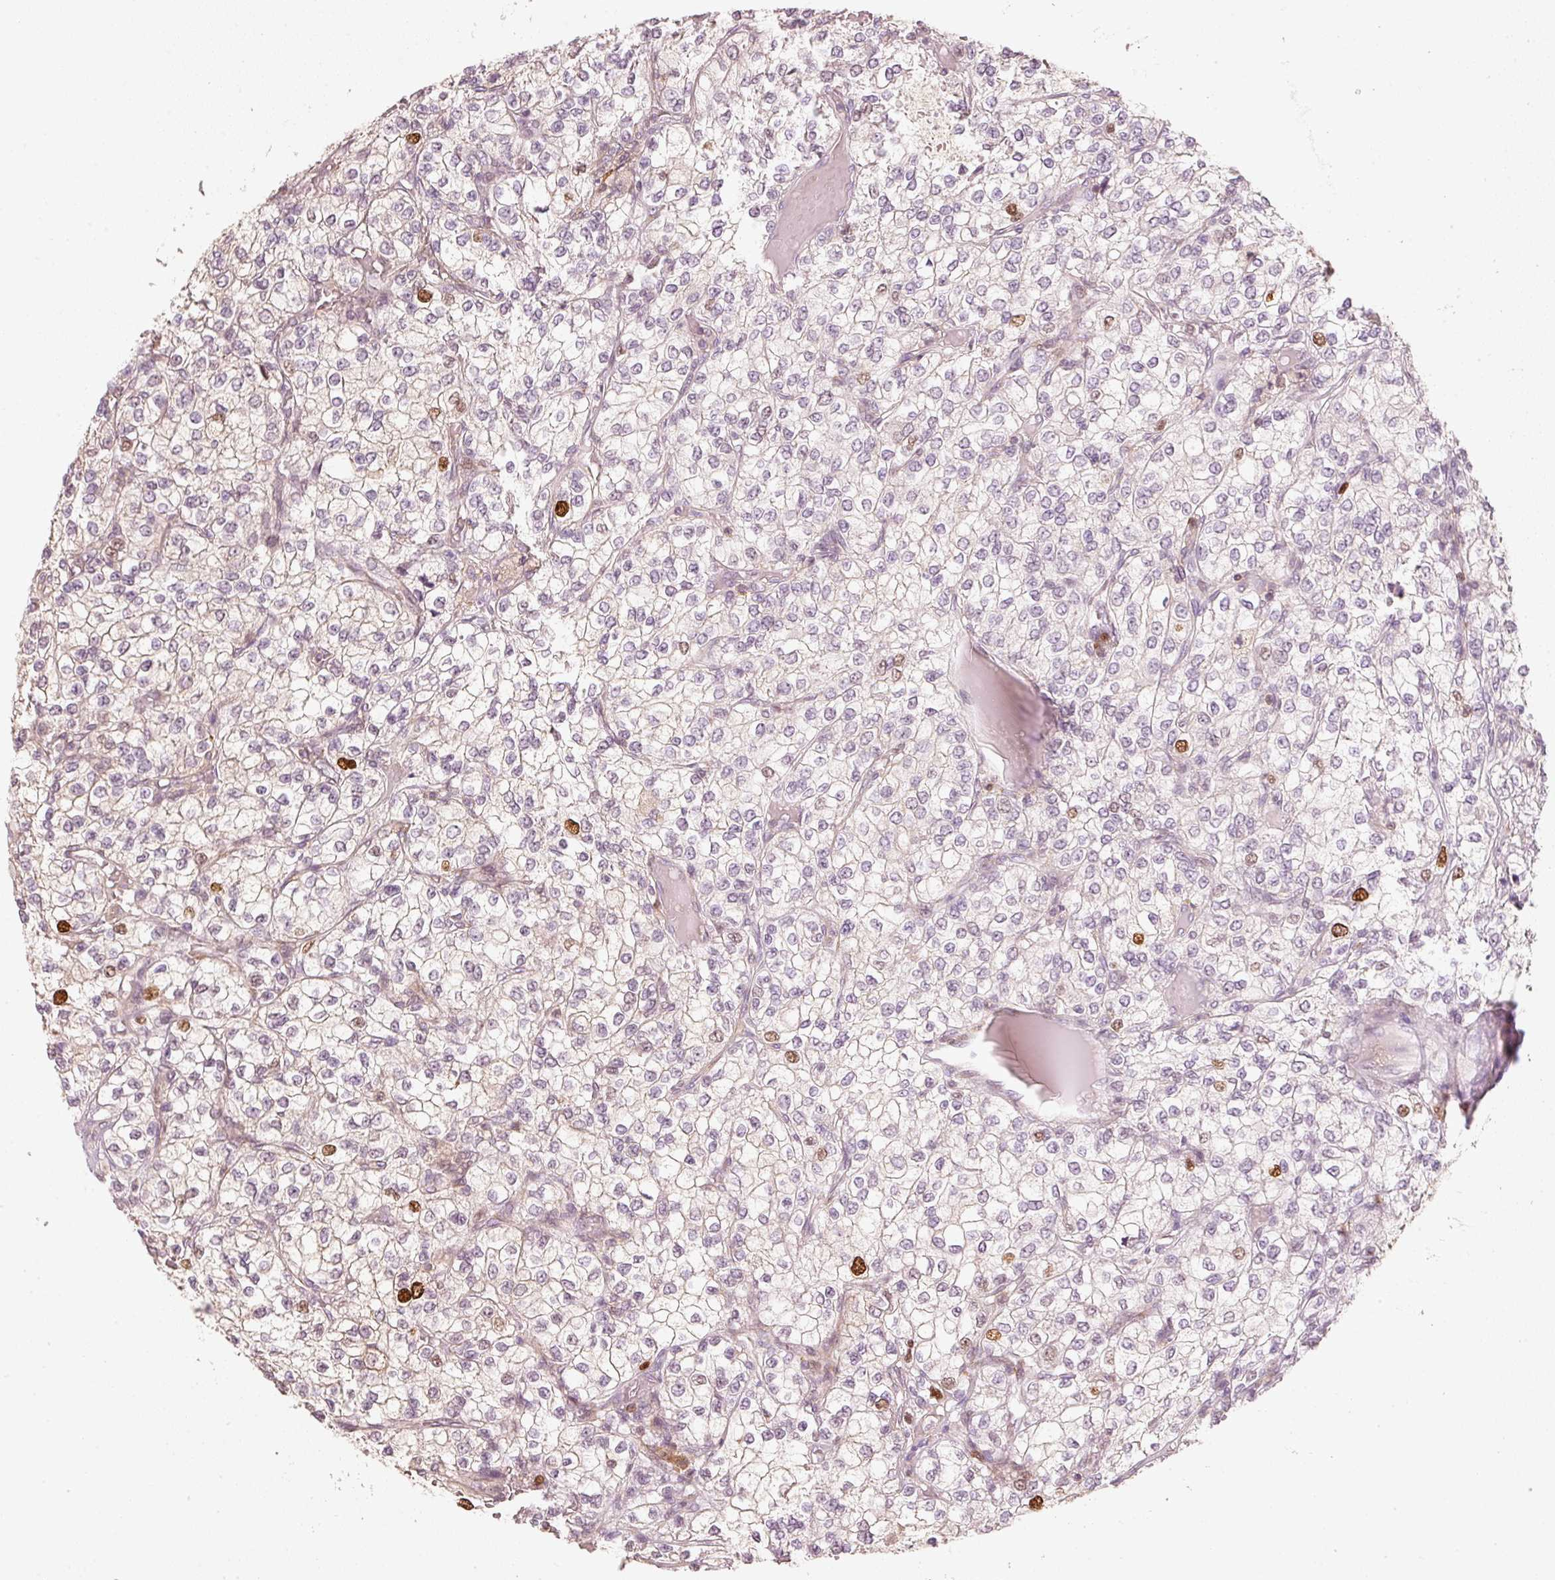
{"staining": {"intensity": "strong", "quantity": "<25%", "location": "nuclear"}, "tissue": "renal cancer", "cell_type": "Tumor cells", "image_type": "cancer", "snomed": [{"axis": "morphology", "description": "Adenocarcinoma, NOS"}, {"axis": "topography", "description": "Kidney"}], "caption": "Strong nuclear protein expression is appreciated in approximately <25% of tumor cells in renal cancer.", "gene": "TREX2", "patient": {"sex": "male", "age": 80}}